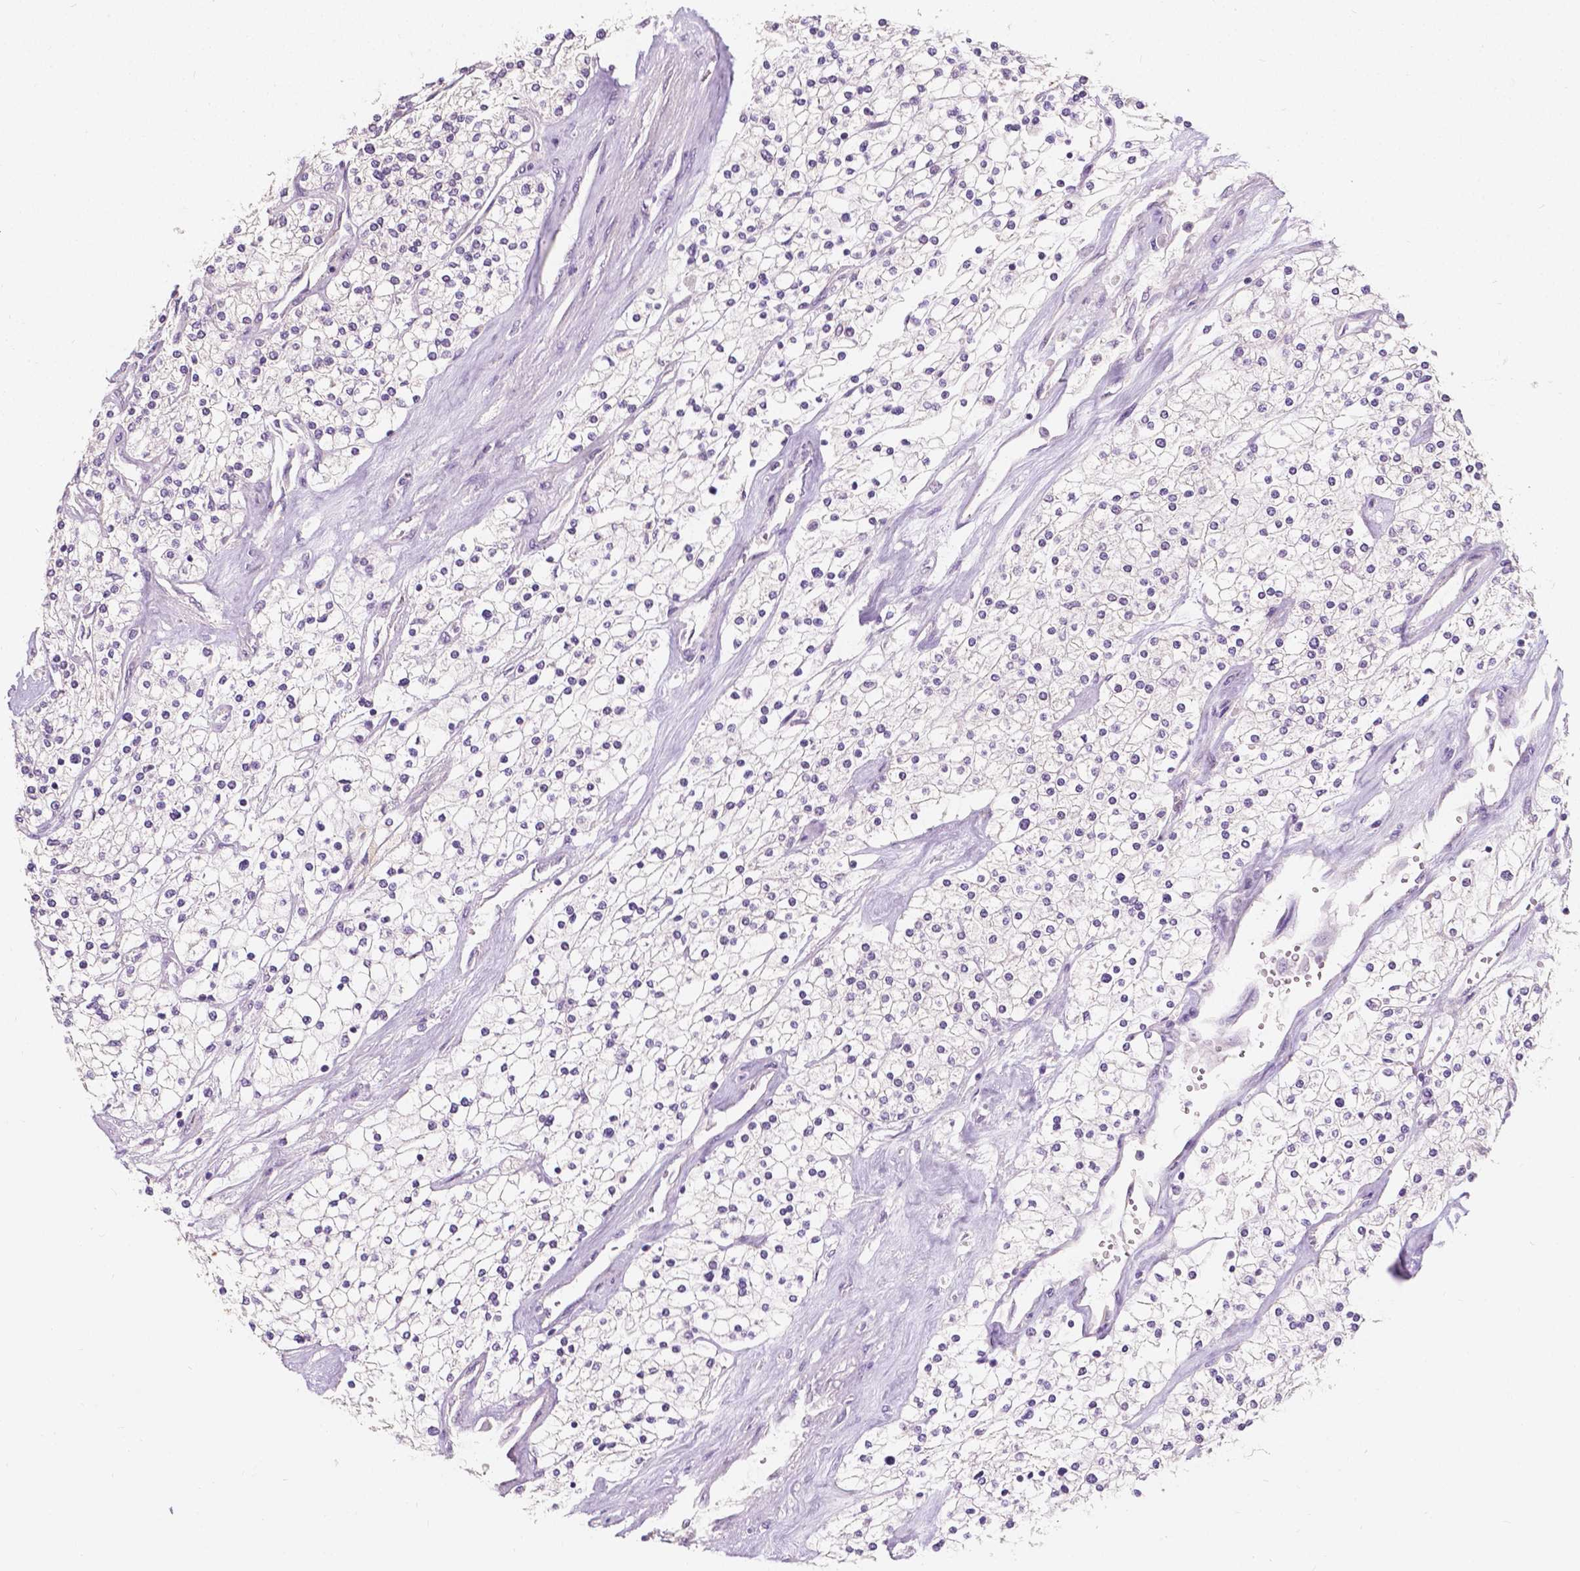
{"staining": {"intensity": "negative", "quantity": "none", "location": "none"}, "tissue": "renal cancer", "cell_type": "Tumor cells", "image_type": "cancer", "snomed": [{"axis": "morphology", "description": "Adenocarcinoma, NOS"}, {"axis": "topography", "description": "Kidney"}], "caption": "The micrograph shows no staining of tumor cells in renal cancer. (Immunohistochemistry (ihc), brightfield microscopy, high magnification).", "gene": "TAL1", "patient": {"sex": "male", "age": 80}}